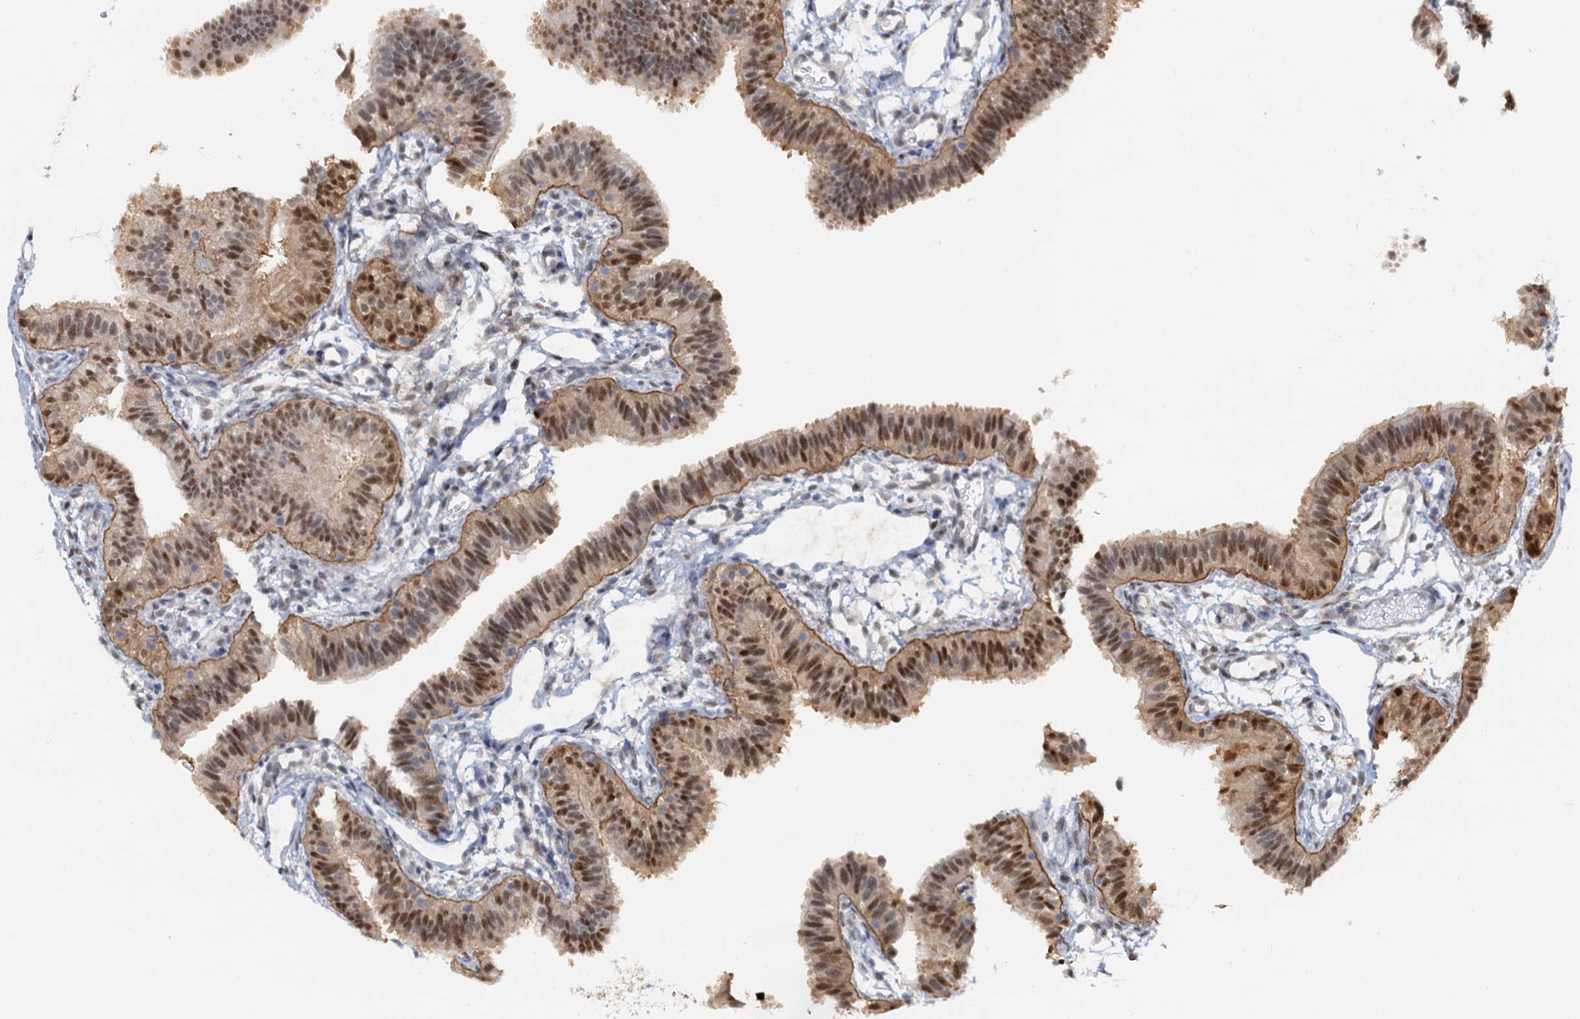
{"staining": {"intensity": "moderate", "quantity": ">75%", "location": "cytoplasmic/membranous,nuclear"}, "tissue": "fallopian tube", "cell_type": "Glandular cells", "image_type": "normal", "snomed": [{"axis": "morphology", "description": "Normal tissue, NOS"}, {"axis": "topography", "description": "Fallopian tube"}], "caption": "This micrograph shows immunohistochemistry (IHC) staining of benign fallopian tube, with medium moderate cytoplasmic/membranous,nuclear staining in about >75% of glandular cells.", "gene": "SPINDOC", "patient": {"sex": "female", "age": 35}}